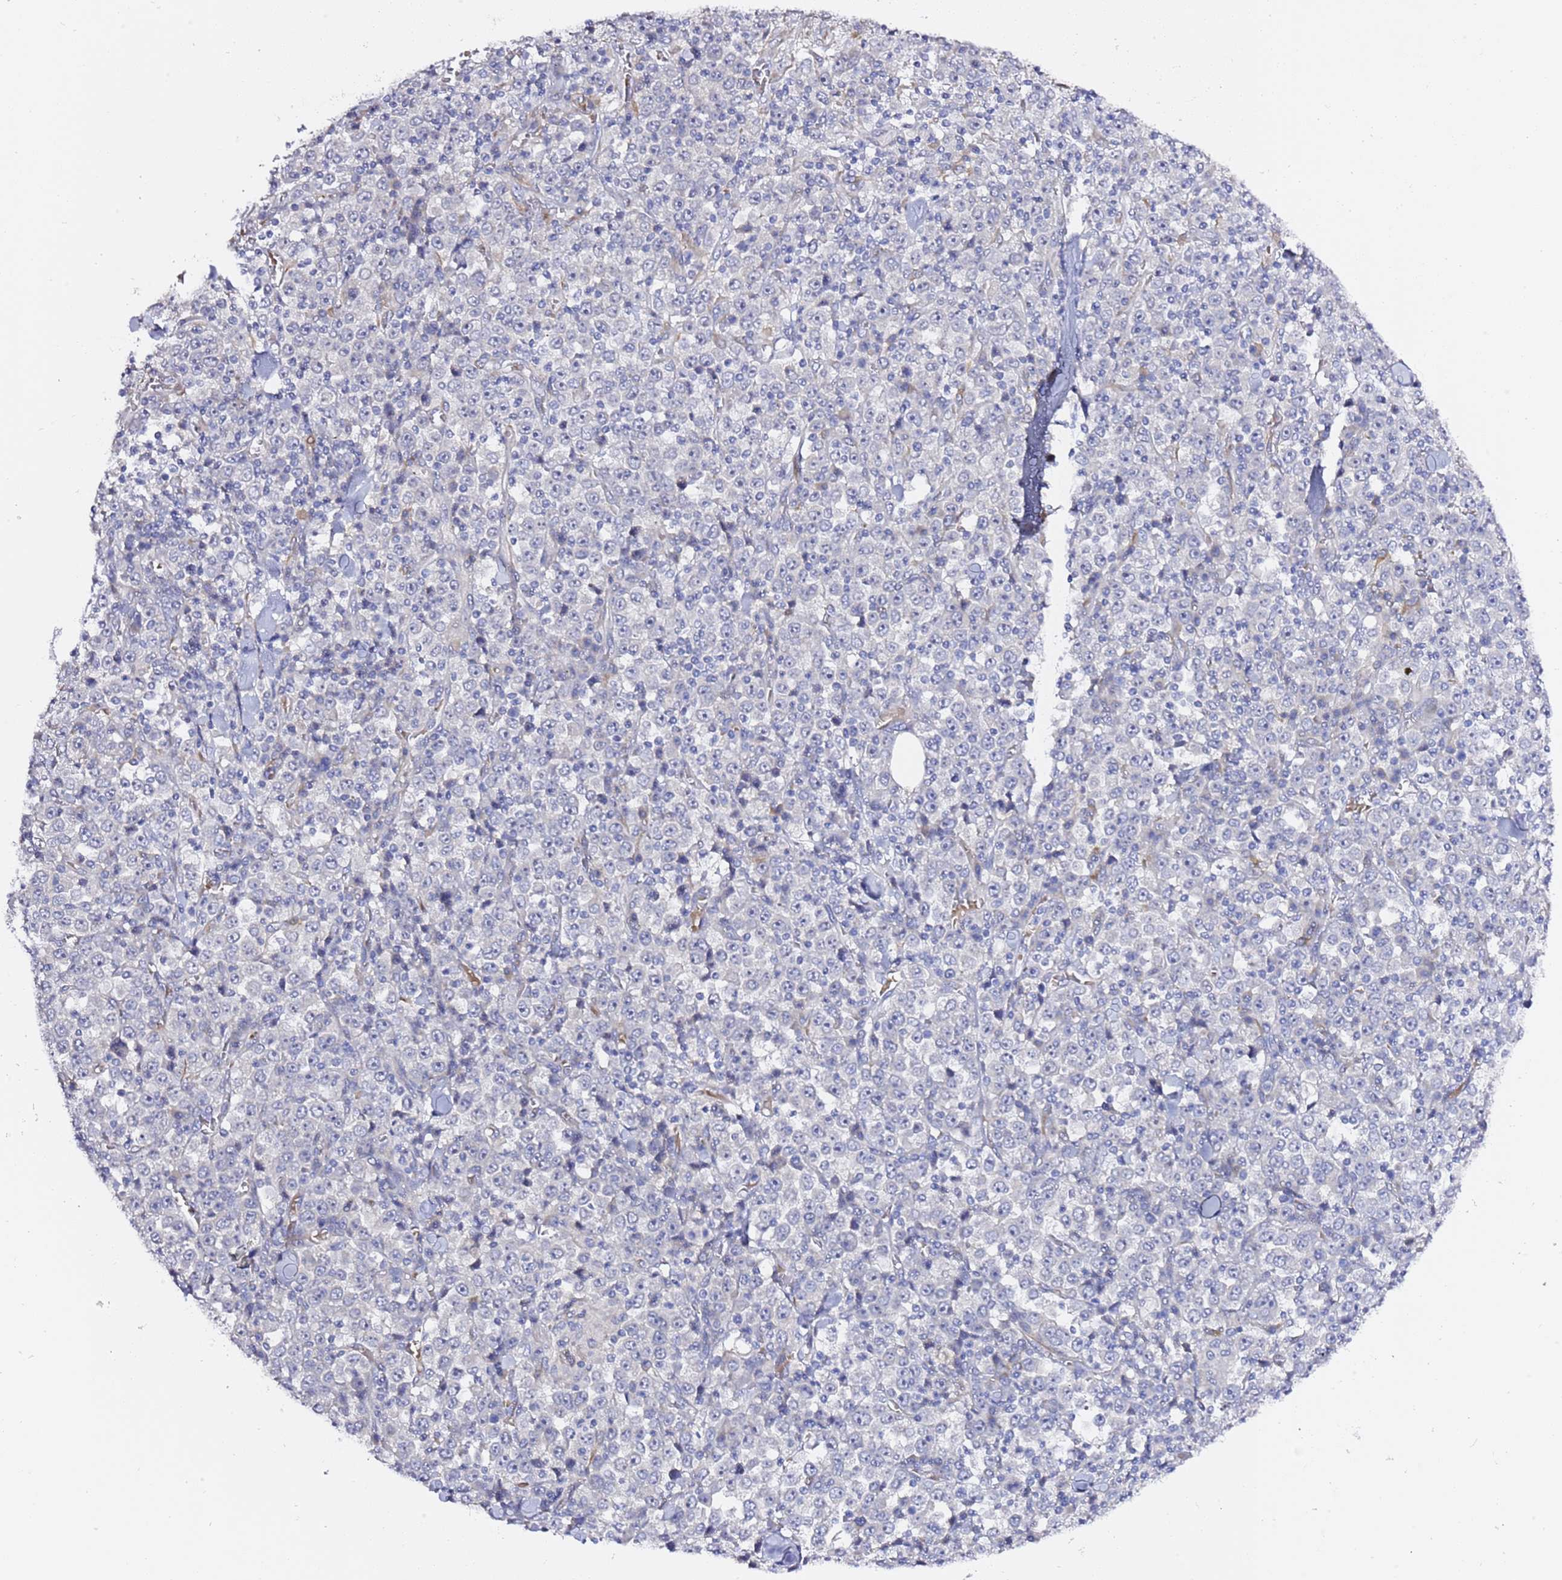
{"staining": {"intensity": "negative", "quantity": "none", "location": "none"}, "tissue": "stomach cancer", "cell_type": "Tumor cells", "image_type": "cancer", "snomed": [{"axis": "morphology", "description": "Normal tissue, NOS"}, {"axis": "morphology", "description": "Adenocarcinoma, NOS"}, {"axis": "topography", "description": "Stomach, upper"}, {"axis": "topography", "description": "Stomach"}], "caption": "Micrograph shows no protein staining in tumor cells of stomach cancer (adenocarcinoma) tissue.", "gene": "RFK", "patient": {"sex": "male", "age": 59}}